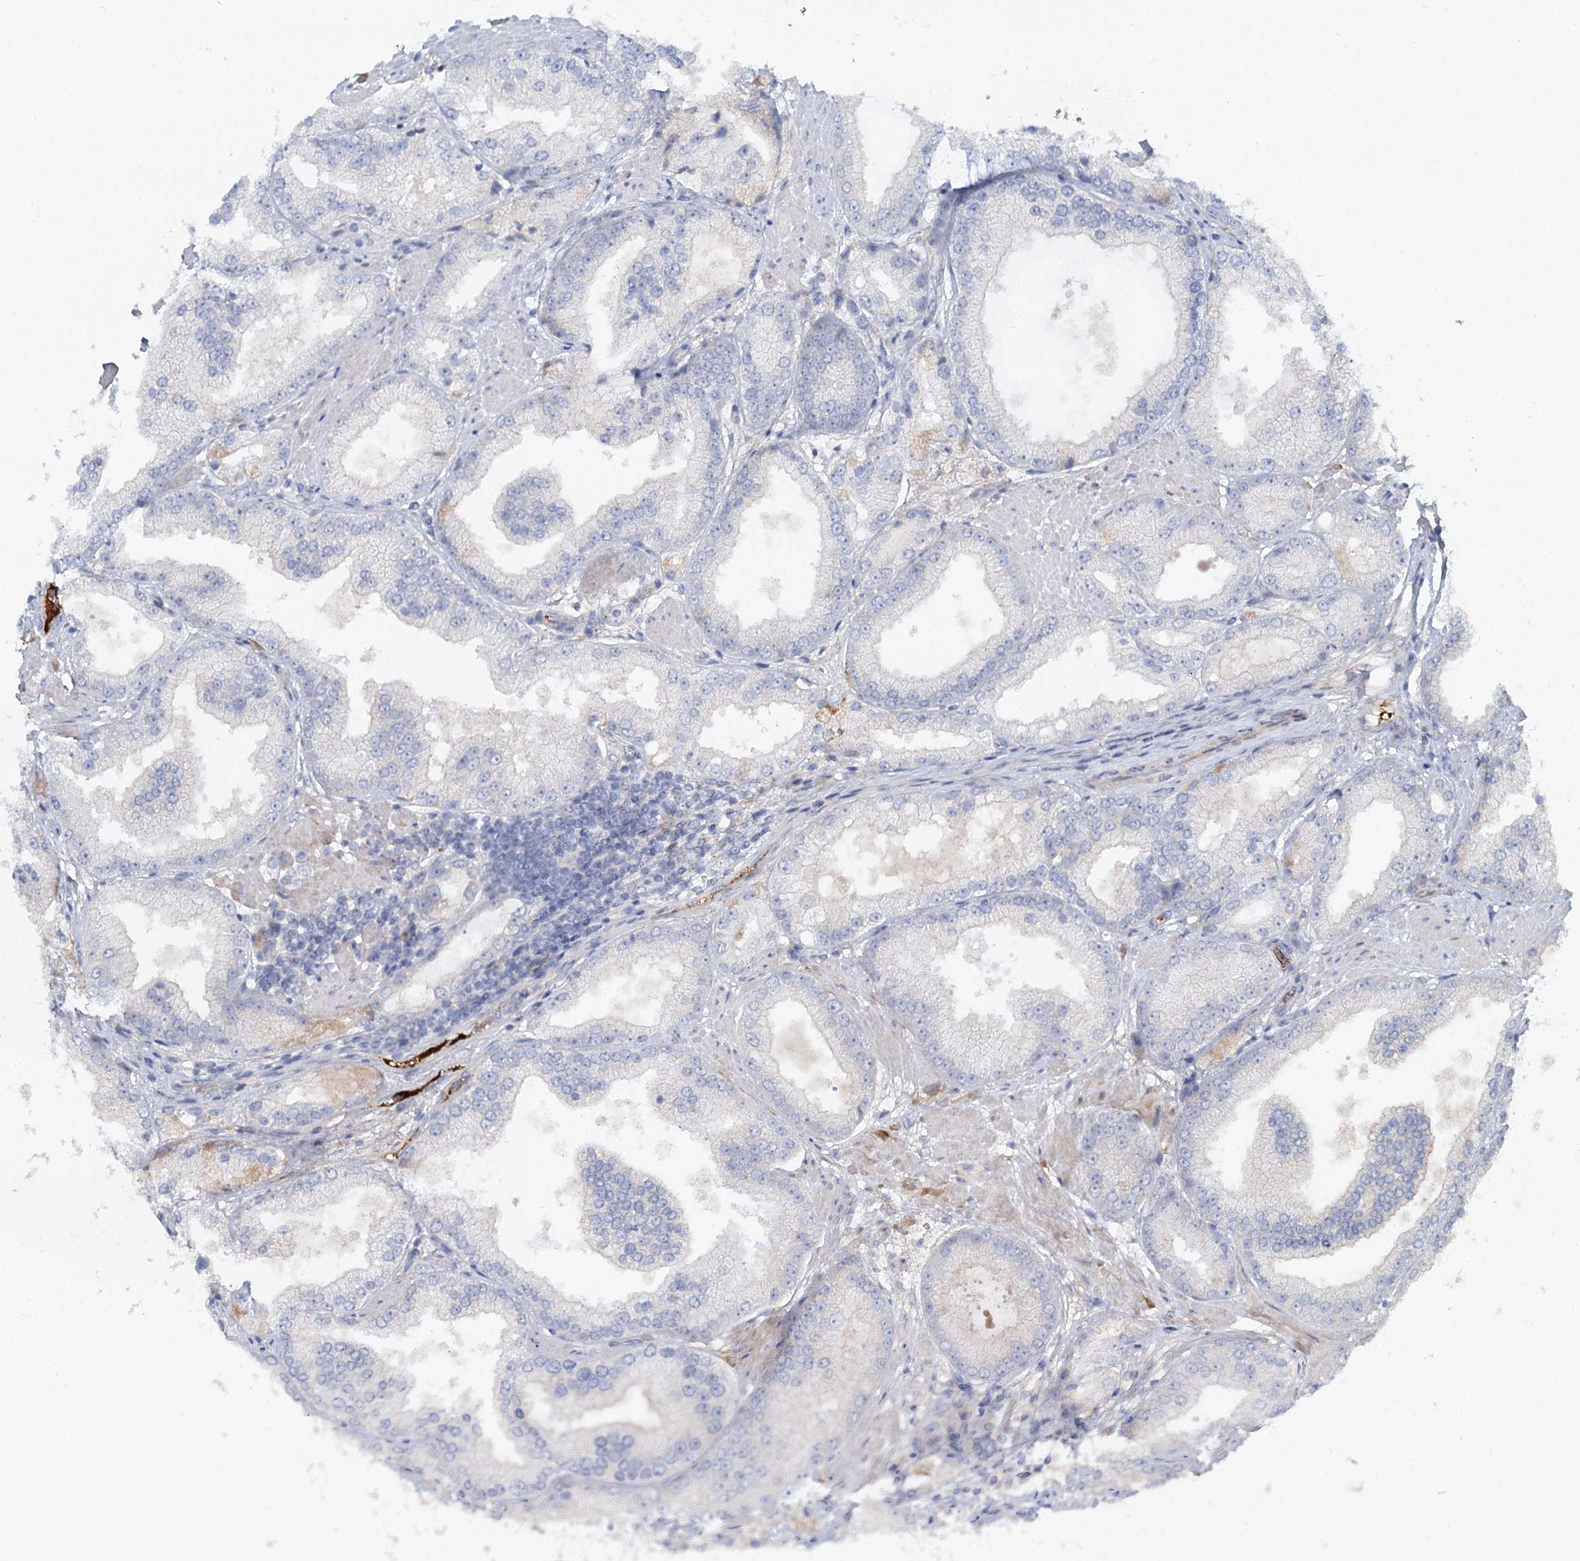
{"staining": {"intensity": "negative", "quantity": "none", "location": "none"}, "tissue": "prostate cancer", "cell_type": "Tumor cells", "image_type": "cancer", "snomed": [{"axis": "morphology", "description": "Adenocarcinoma, Low grade"}, {"axis": "topography", "description": "Prostate"}], "caption": "This is an immunohistochemistry photomicrograph of prostate cancer. There is no staining in tumor cells.", "gene": "ALKBH8", "patient": {"sex": "male", "age": 67}}